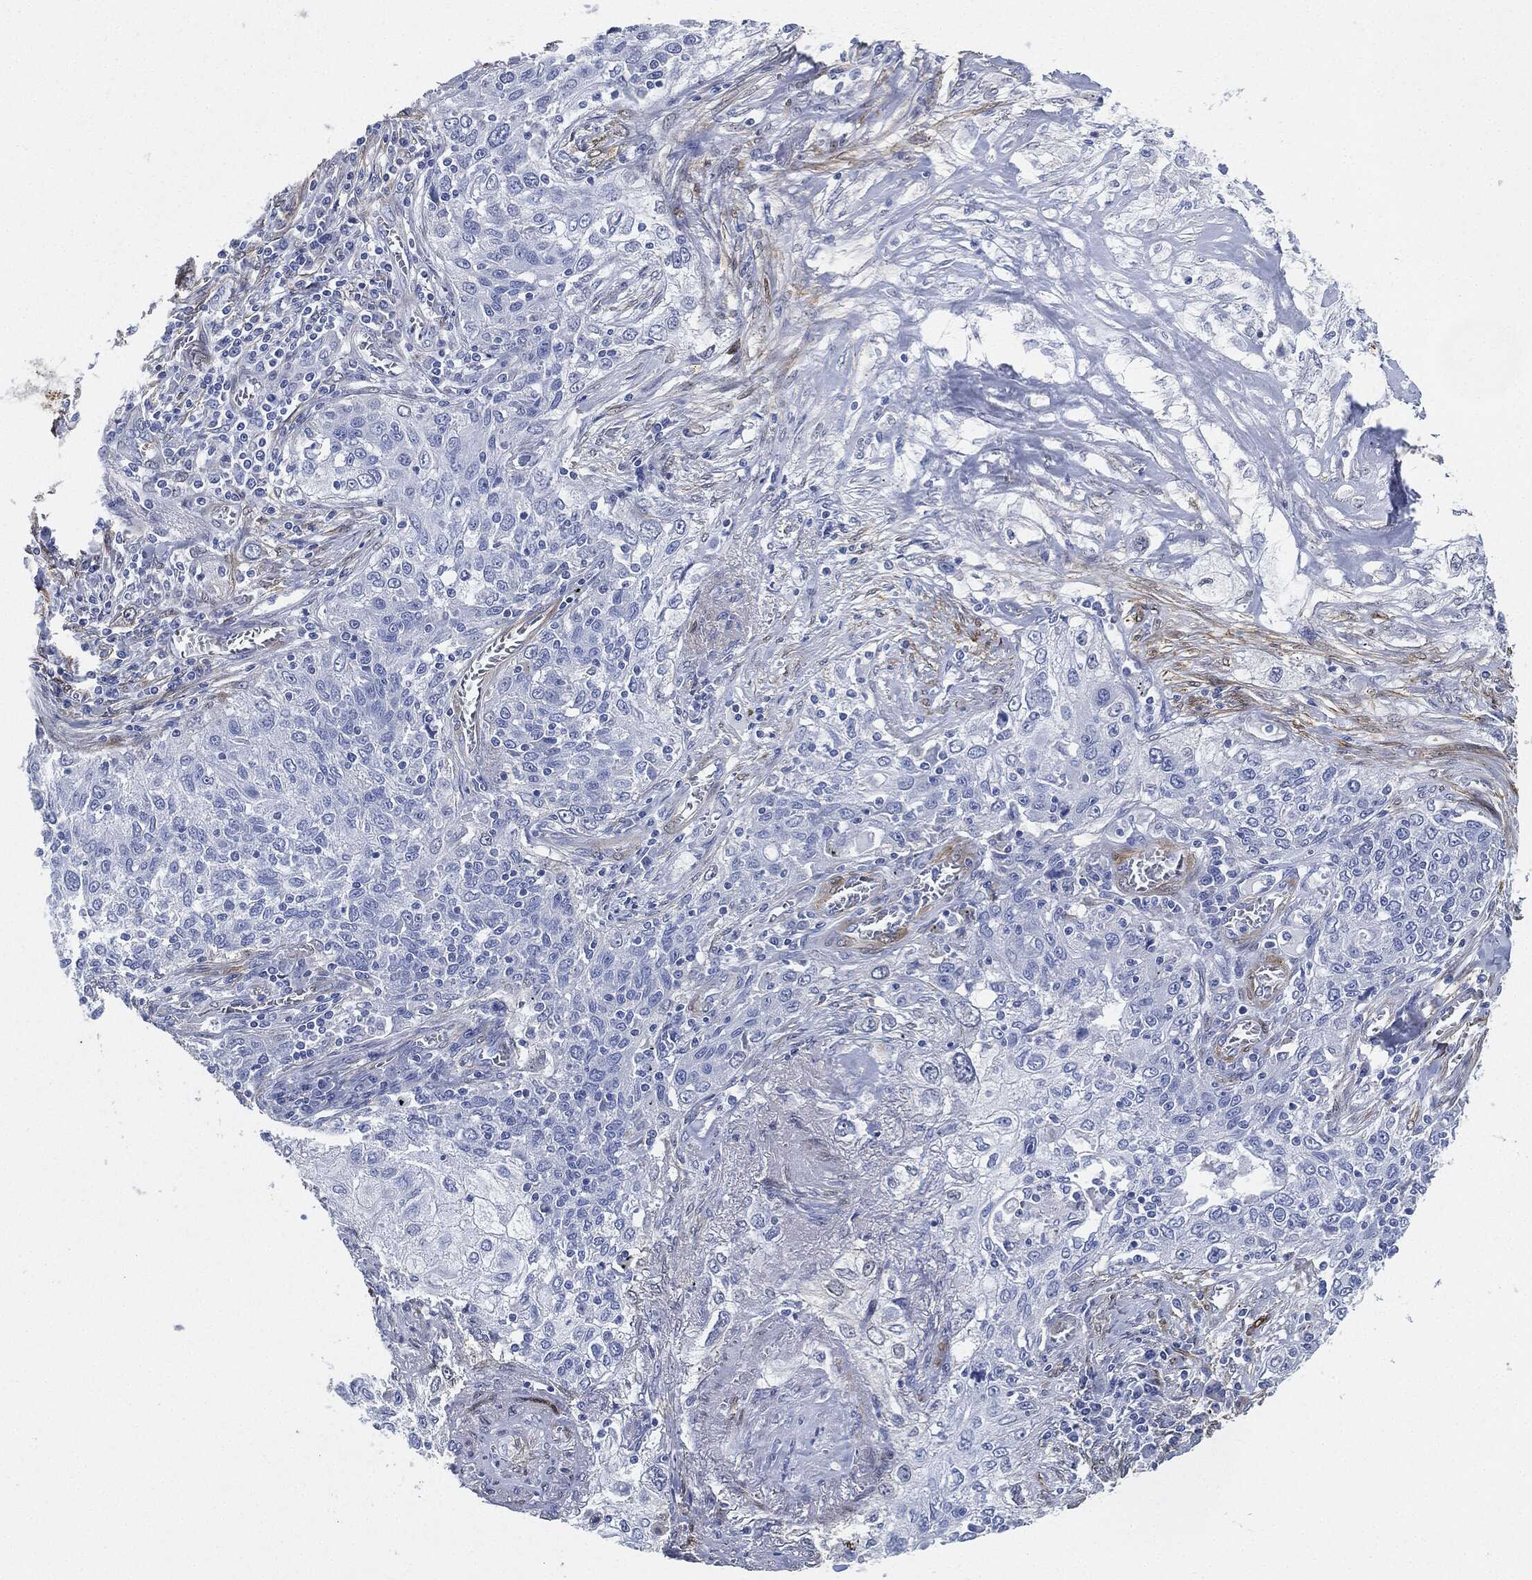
{"staining": {"intensity": "negative", "quantity": "none", "location": "none"}, "tissue": "lung cancer", "cell_type": "Tumor cells", "image_type": "cancer", "snomed": [{"axis": "morphology", "description": "Squamous cell carcinoma, NOS"}, {"axis": "topography", "description": "Lung"}], "caption": "A micrograph of human lung squamous cell carcinoma is negative for staining in tumor cells. Nuclei are stained in blue.", "gene": "TAGLN", "patient": {"sex": "female", "age": 69}}